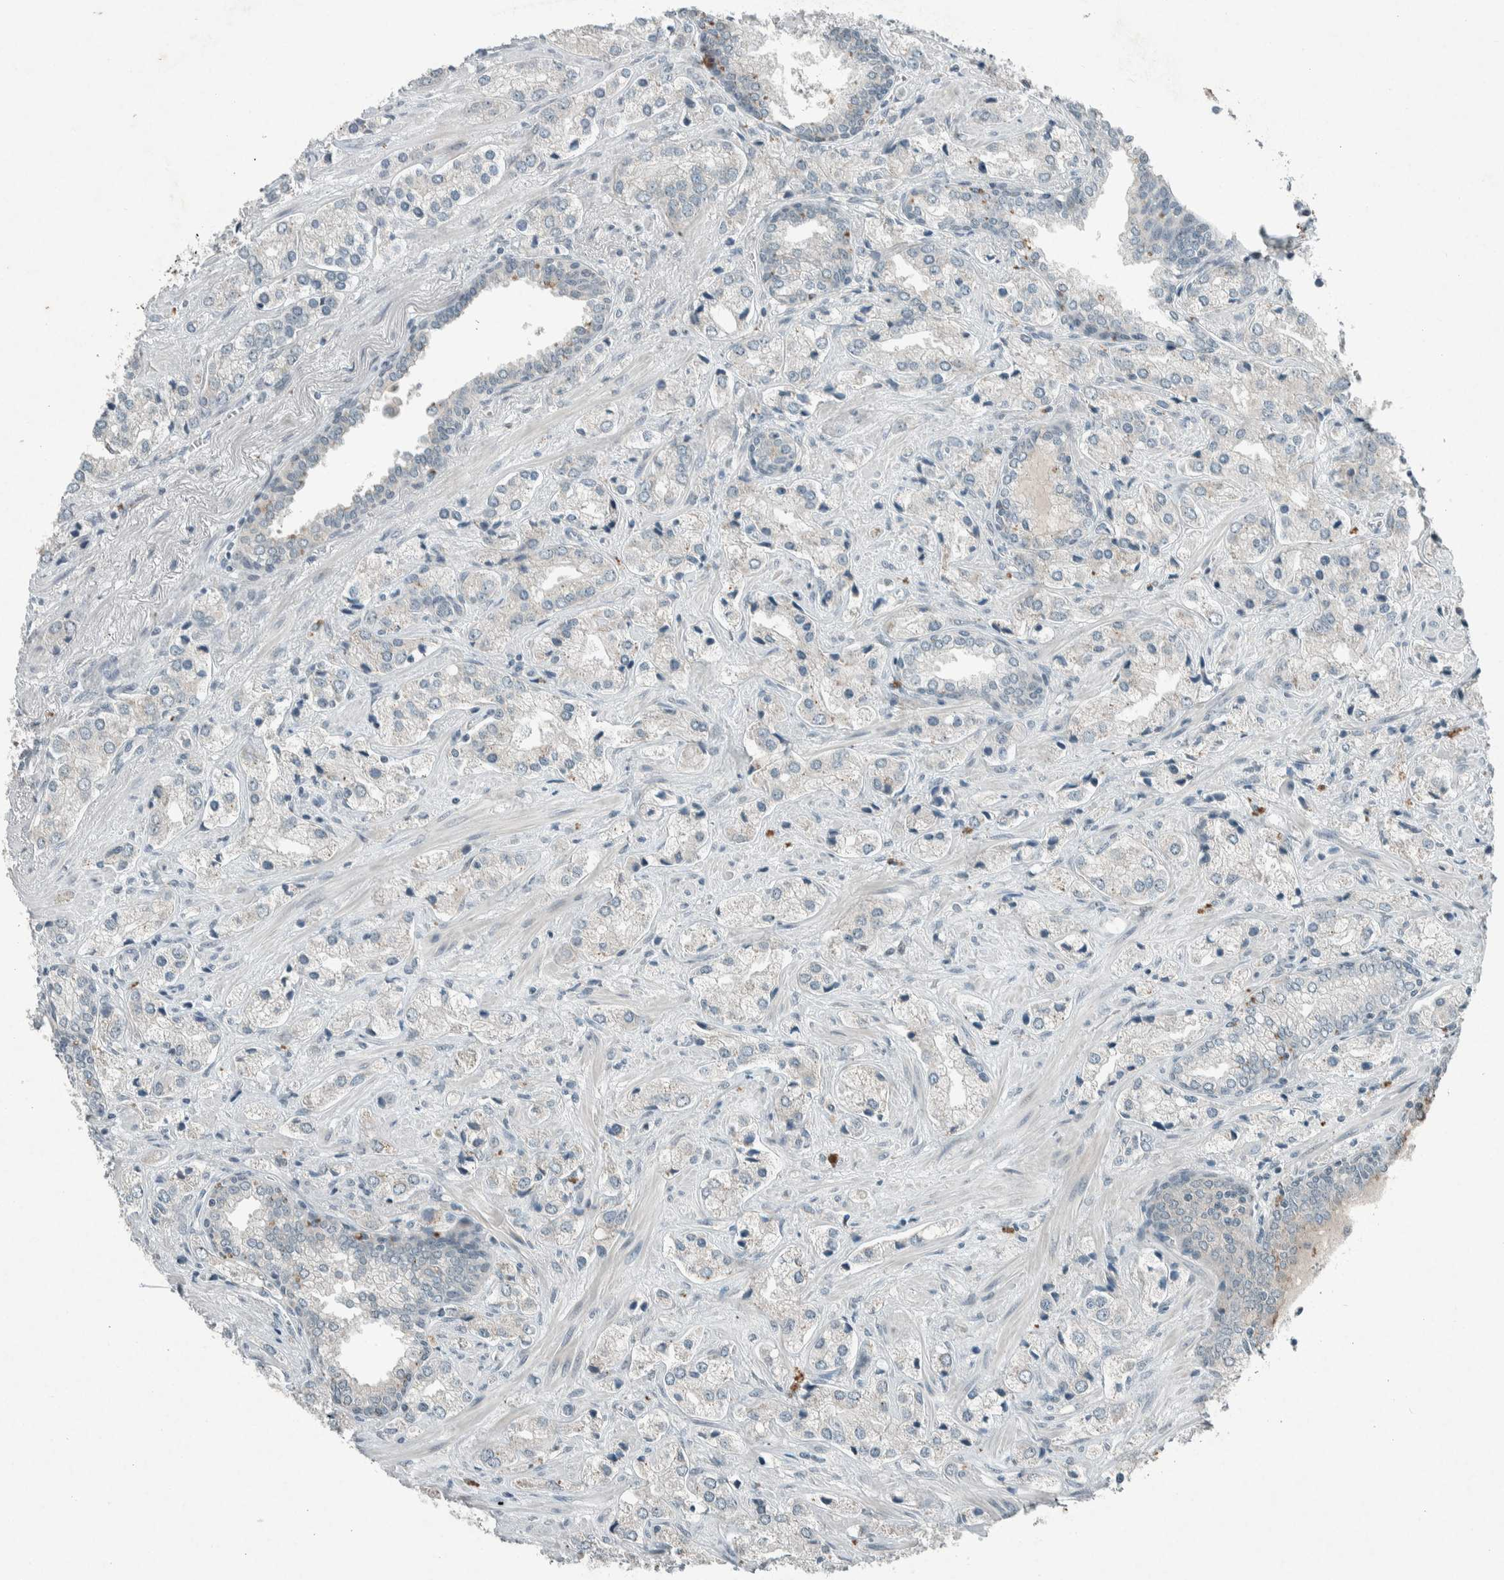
{"staining": {"intensity": "negative", "quantity": "none", "location": "none"}, "tissue": "prostate cancer", "cell_type": "Tumor cells", "image_type": "cancer", "snomed": [{"axis": "morphology", "description": "Adenocarcinoma, High grade"}, {"axis": "topography", "description": "Prostate"}], "caption": "Immunohistochemistry of human prostate adenocarcinoma (high-grade) demonstrates no positivity in tumor cells.", "gene": "CERCAM", "patient": {"sex": "male", "age": 66}}